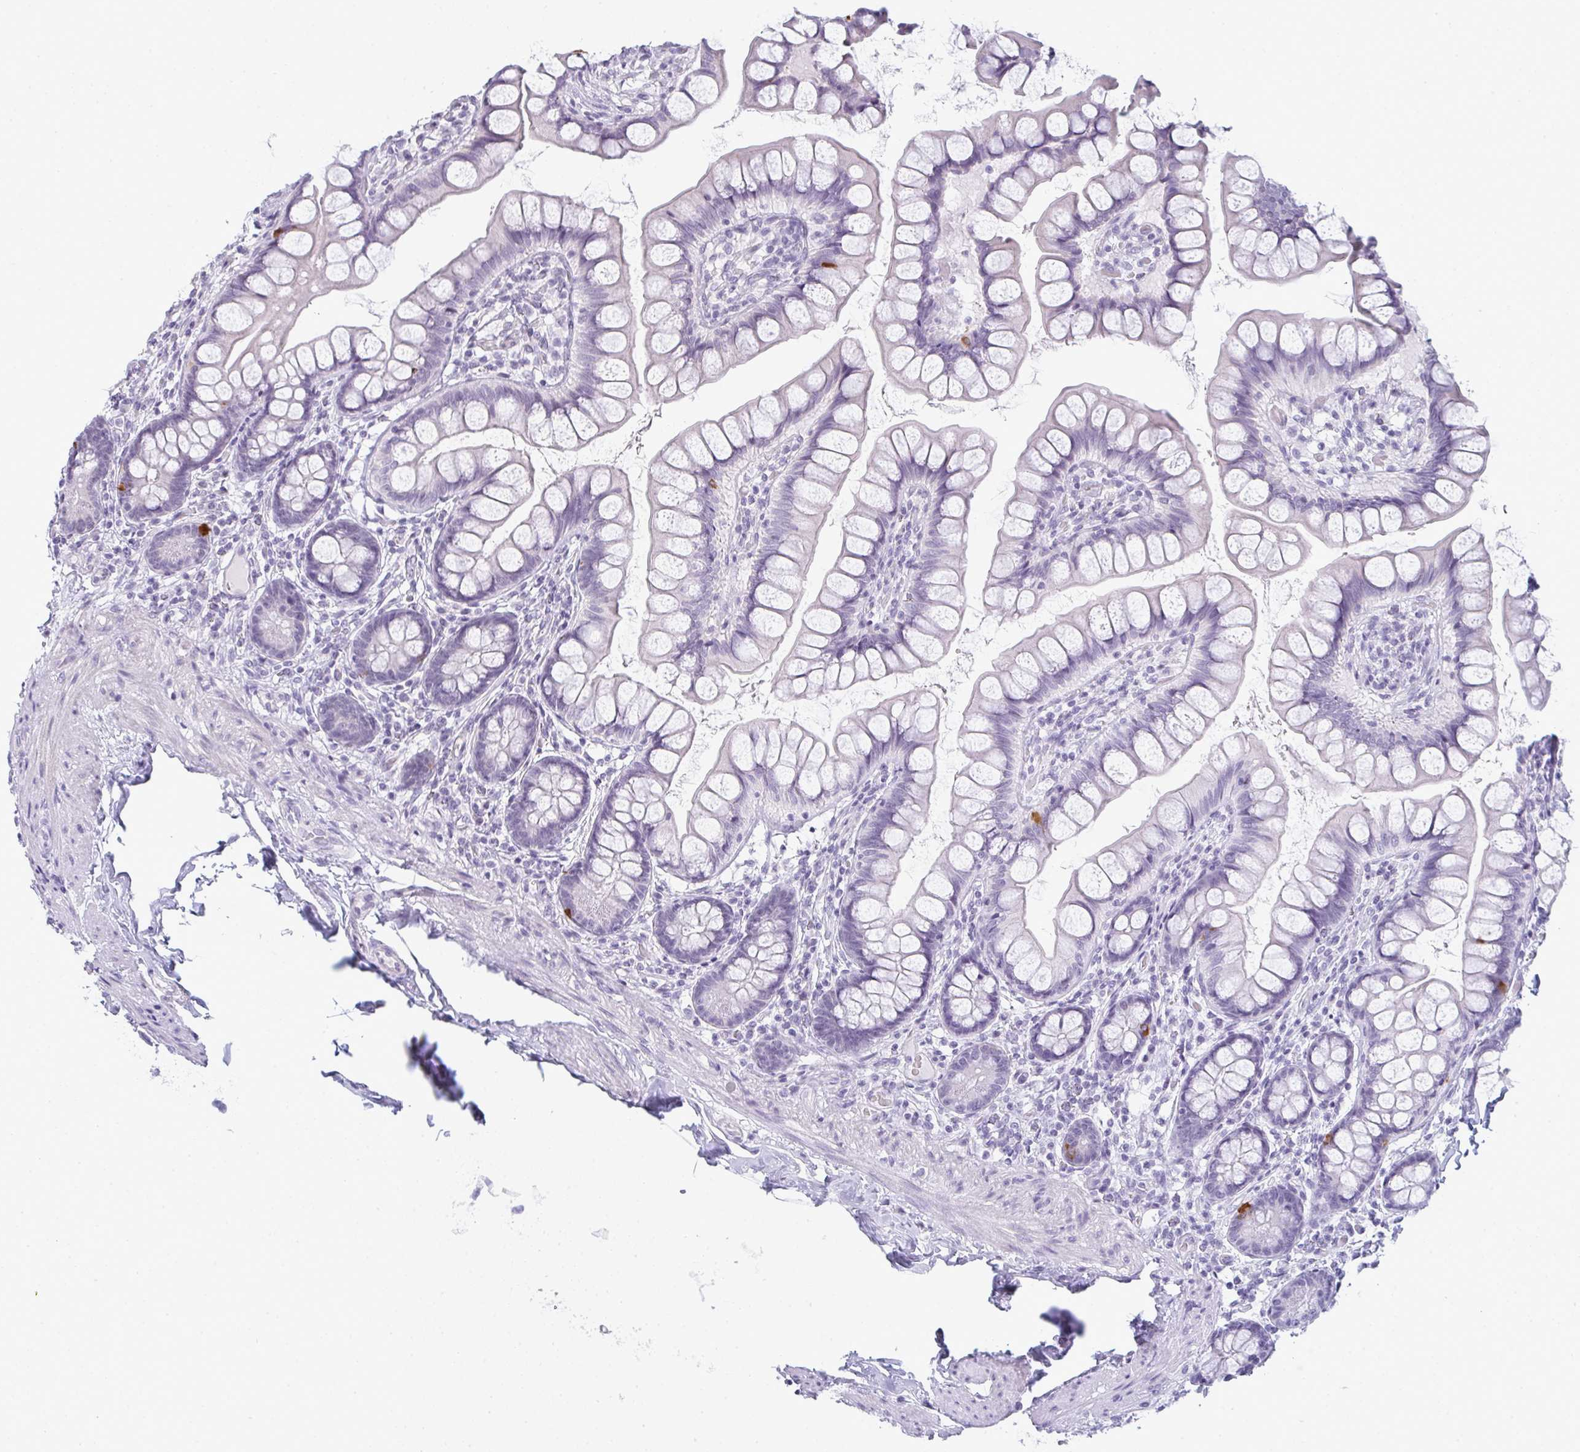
{"staining": {"intensity": "strong", "quantity": "<25%", "location": "cytoplasmic/membranous"}, "tissue": "small intestine", "cell_type": "Glandular cells", "image_type": "normal", "snomed": [{"axis": "morphology", "description": "Normal tissue, NOS"}, {"axis": "topography", "description": "Small intestine"}], "caption": "Glandular cells display strong cytoplasmic/membranous positivity in about <25% of cells in benign small intestine. (DAB (3,3'-diaminobenzidine) IHC, brown staining for protein, blue staining for nuclei).", "gene": "TEX33", "patient": {"sex": "male", "age": 70}}